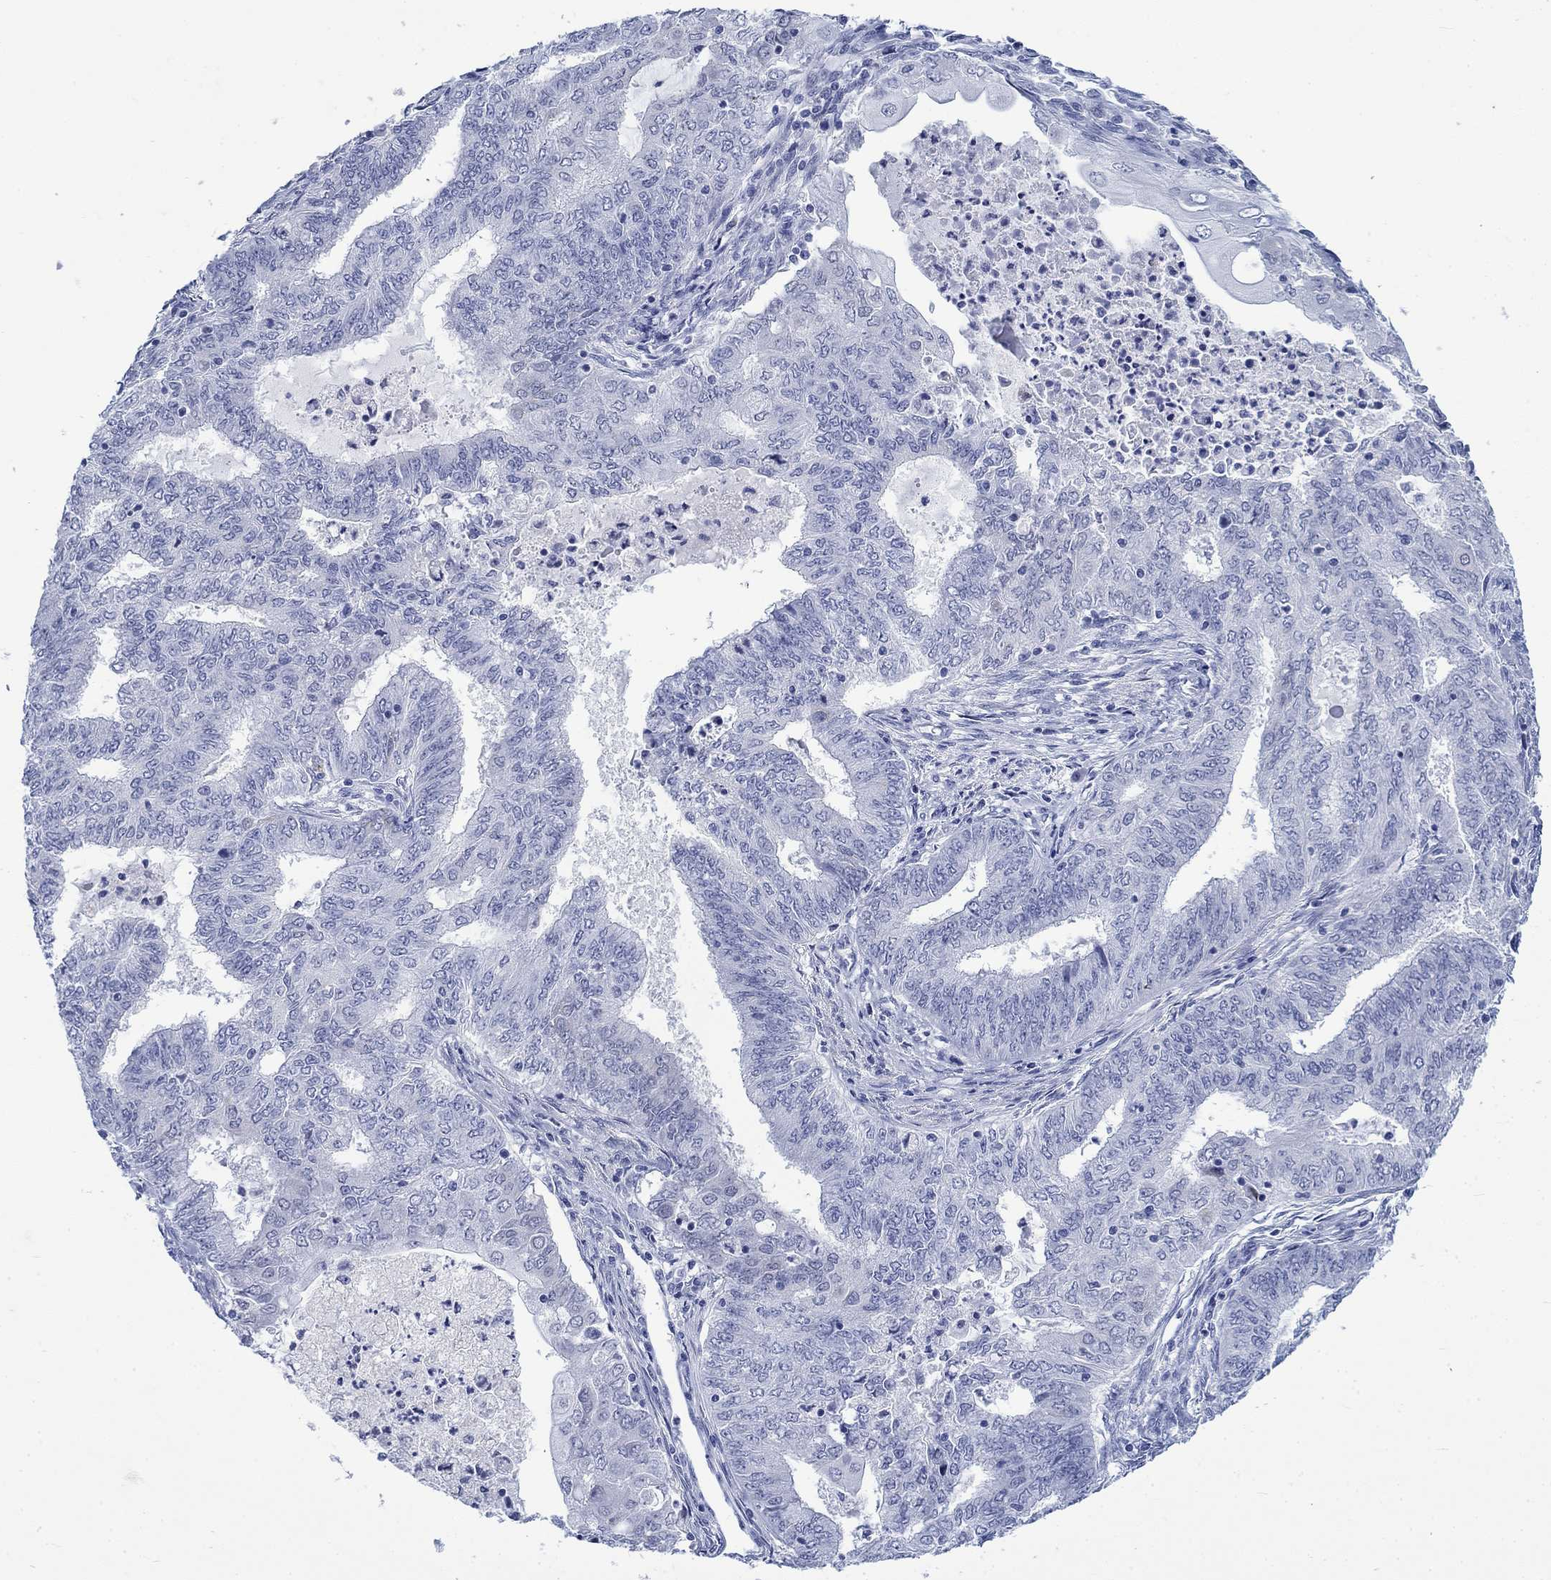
{"staining": {"intensity": "negative", "quantity": "none", "location": "none"}, "tissue": "endometrial cancer", "cell_type": "Tumor cells", "image_type": "cancer", "snomed": [{"axis": "morphology", "description": "Adenocarcinoma, NOS"}, {"axis": "topography", "description": "Endometrium"}], "caption": "Immunohistochemistry of endometrial cancer (adenocarcinoma) displays no positivity in tumor cells.", "gene": "KRT76", "patient": {"sex": "female", "age": 62}}